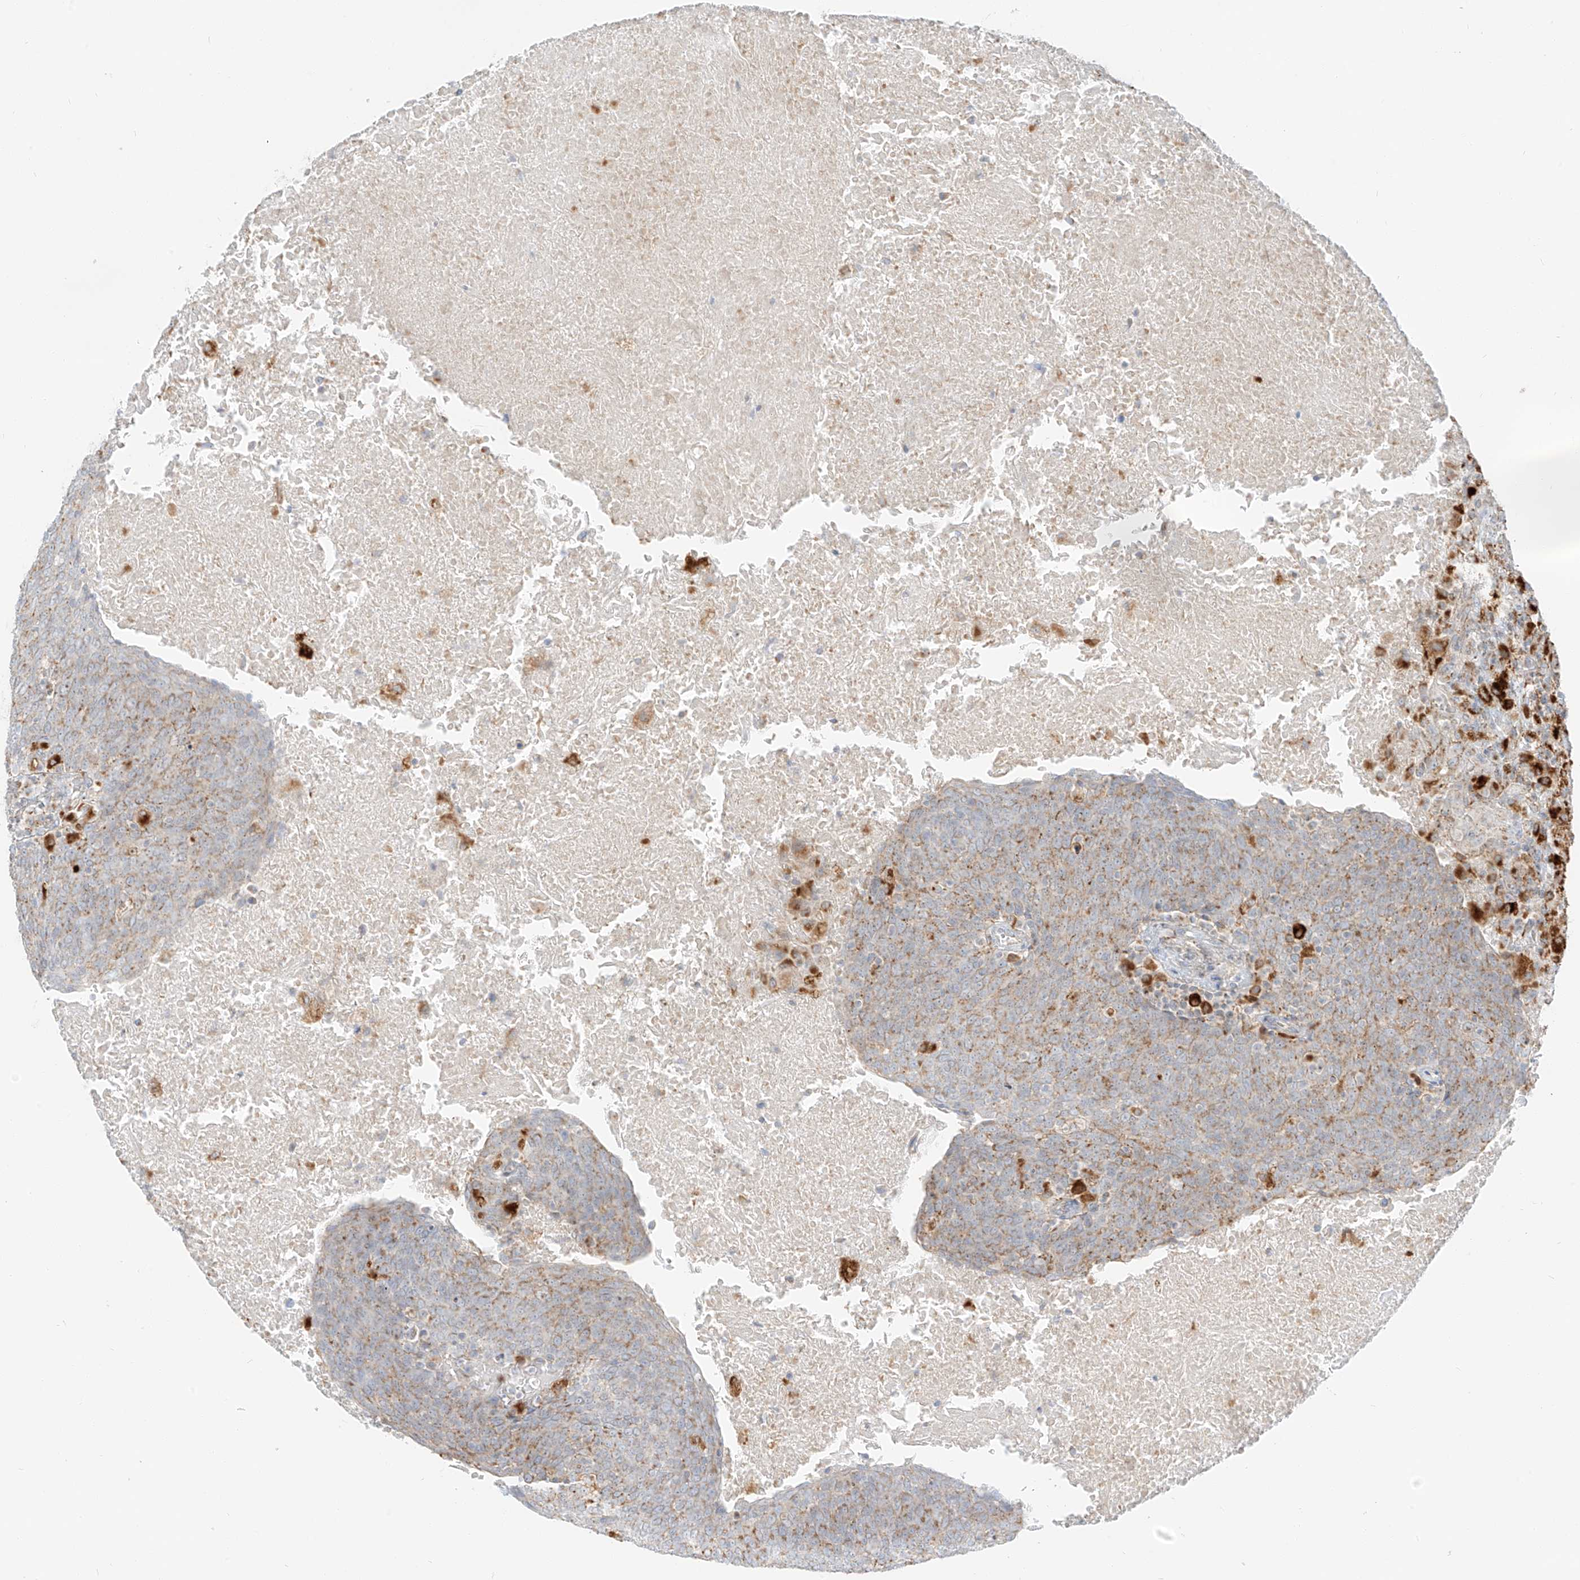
{"staining": {"intensity": "moderate", "quantity": ">75%", "location": "cytoplasmic/membranous"}, "tissue": "head and neck cancer", "cell_type": "Tumor cells", "image_type": "cancer", "snomed": [{"axis": "morphology", "description": "Squamous cell carcinoma, NOS"}, {"axis": "morphology", "description": "Squamous cell carcinoma, metastatic, NOS"}, {"axis": "topography", "description": "Lymph node"}, {"axis": "topography", "description": "Head-Neck"}], "caption": "Head and neck metastatic squamous cell carcinoma stained for a protein (brown) demonstrates moderate cytoplasmic/membranous positive staining in approximately >75% of tumor cells.", "gene": "SLC35F6", "patient": {"sex": "male", "age": 62}}